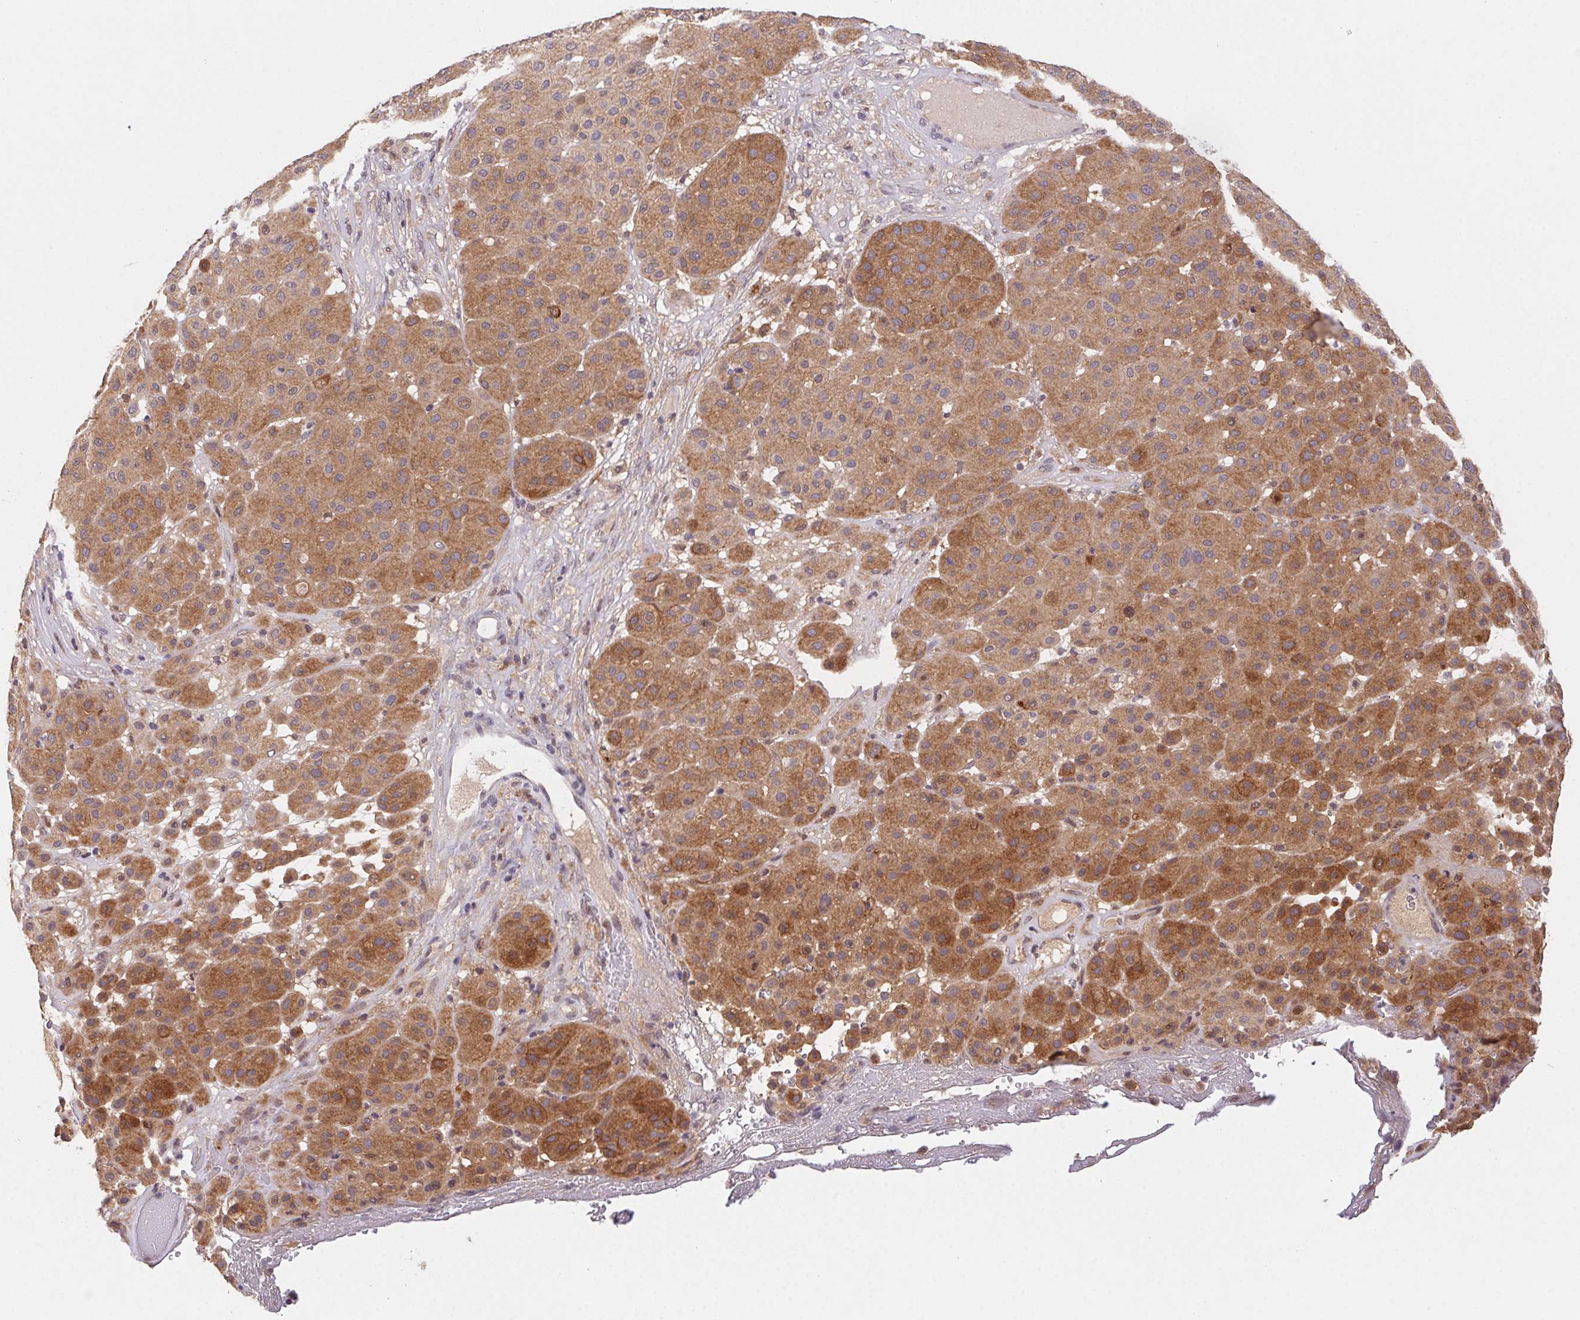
{"staining": {"intensity": "moderate", "quantity": ">75%", "location": "cytoplasmic/membranous"}, "tissue": "melanoma", "cell_type": "Tumor cells", "image_type": "cancer", "snomed": [{"axis": "morphology", "description": "Malignant melanoma, Metastatic site"}, {"axis": "topography", "description": "Smooth muscle"}], "caption": "High-magnification brightfield microscopy of melanoma stained with DAB (3,3'-diaminobenzidine) (brown) and counterstained with hematoxylin (blue). tumor cells exhibit moderate cytoplasmic/membranous staining is present in about>75% of cells.", "gene": "SLC52A2", "patient": {"sex": "male", "age": 41}}